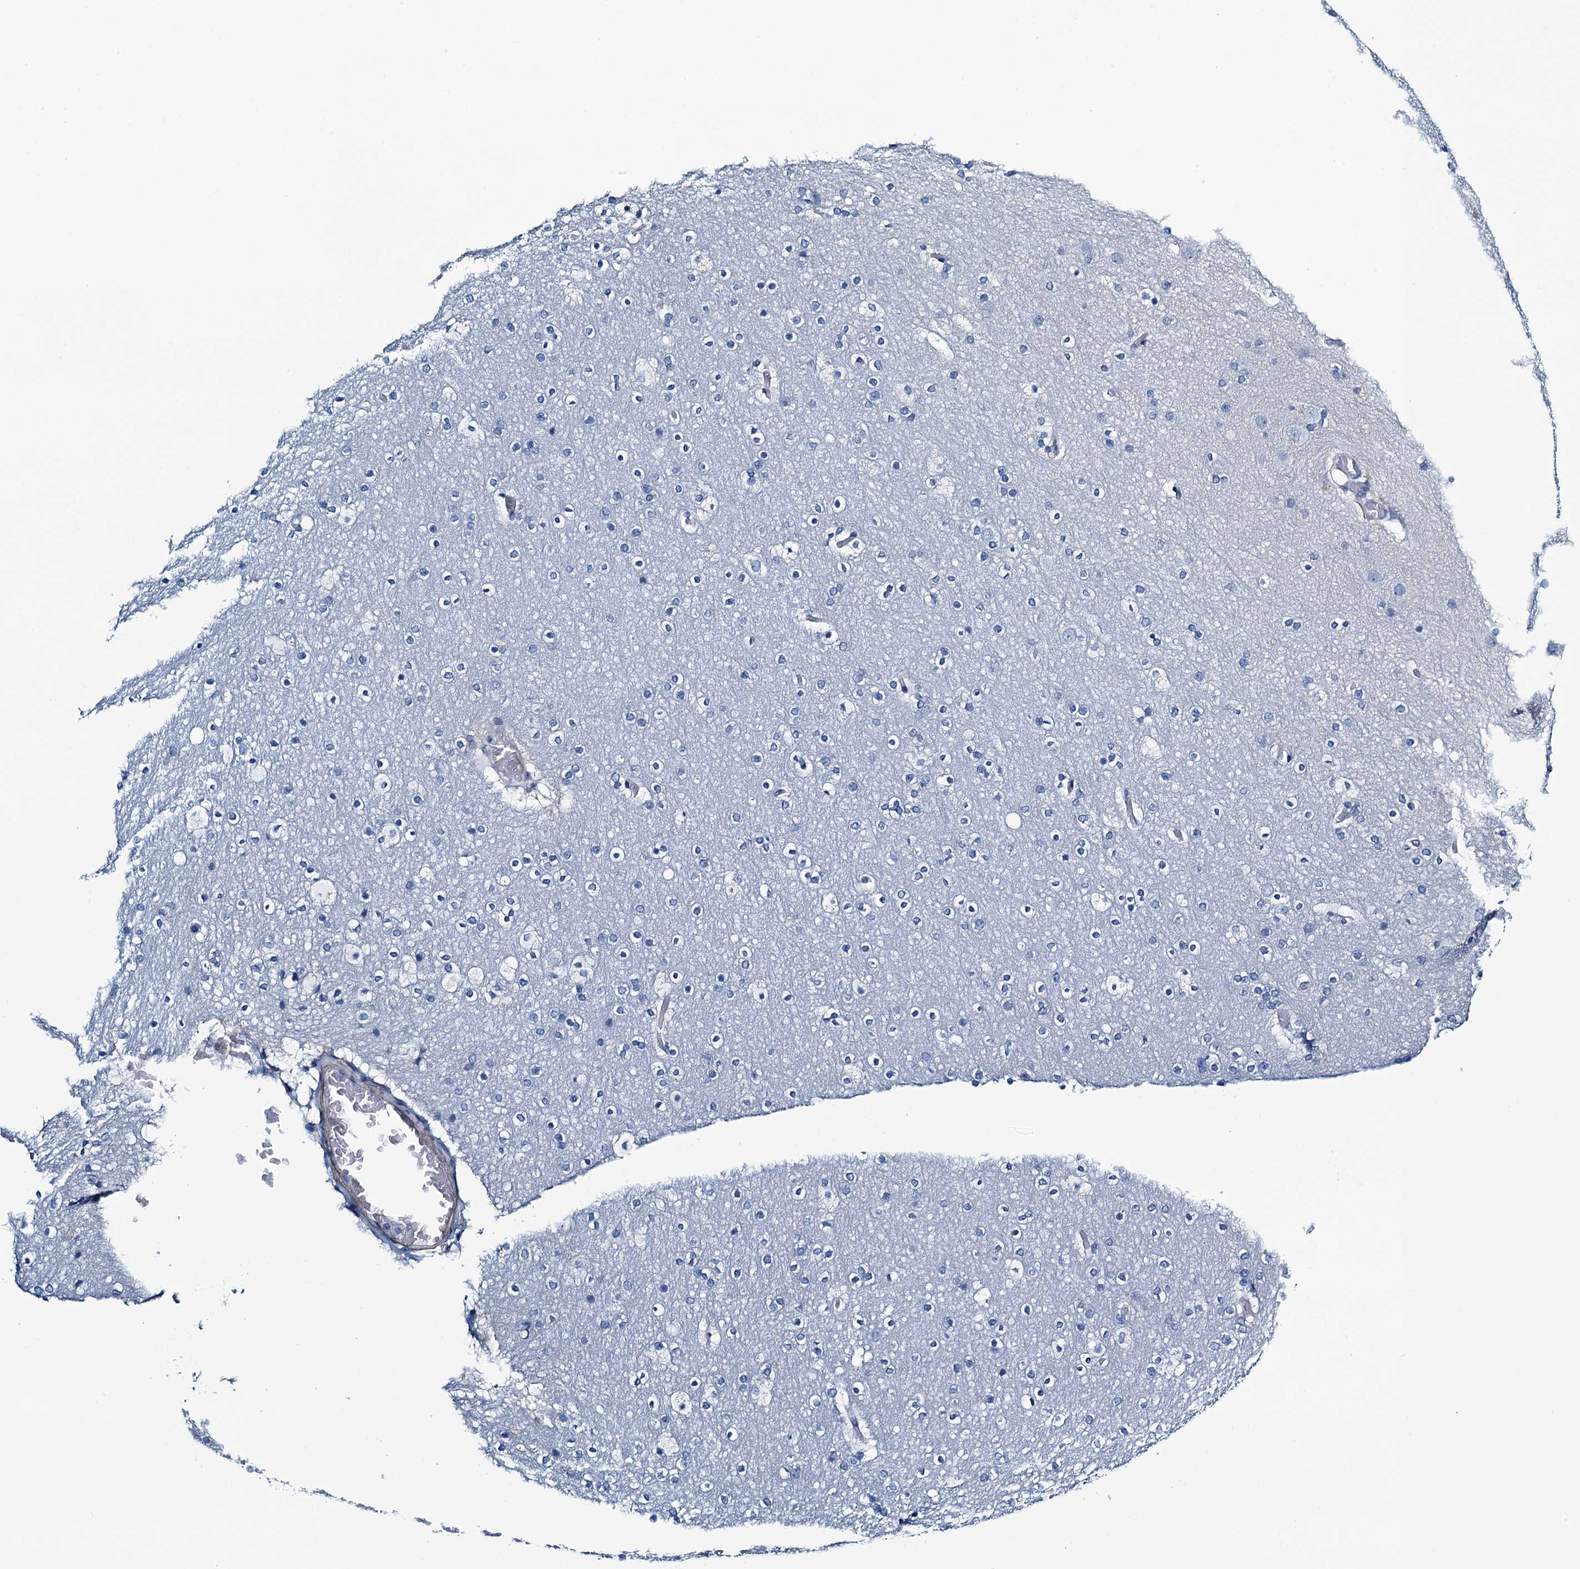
{"staining": {"intensity": "negative", "quantity": "none", "location": "none"}, "tissue": "cerebral cortex", "cell_type": "Endothelial cells", "image_type": "normal", "snomed": [{"axis": "morphology", "description": "Normal tissue, NOS"}, {"axis": "topography", "description": "Cerebral cortex"}], "caption": "Immunohistochemistry micrograph of normal cerebral cortex stained for a protein (brown), which reveals no expression in endothelial cells.", "gene": "C10orf88", "patient": {"sex": "male", "age": 57}}